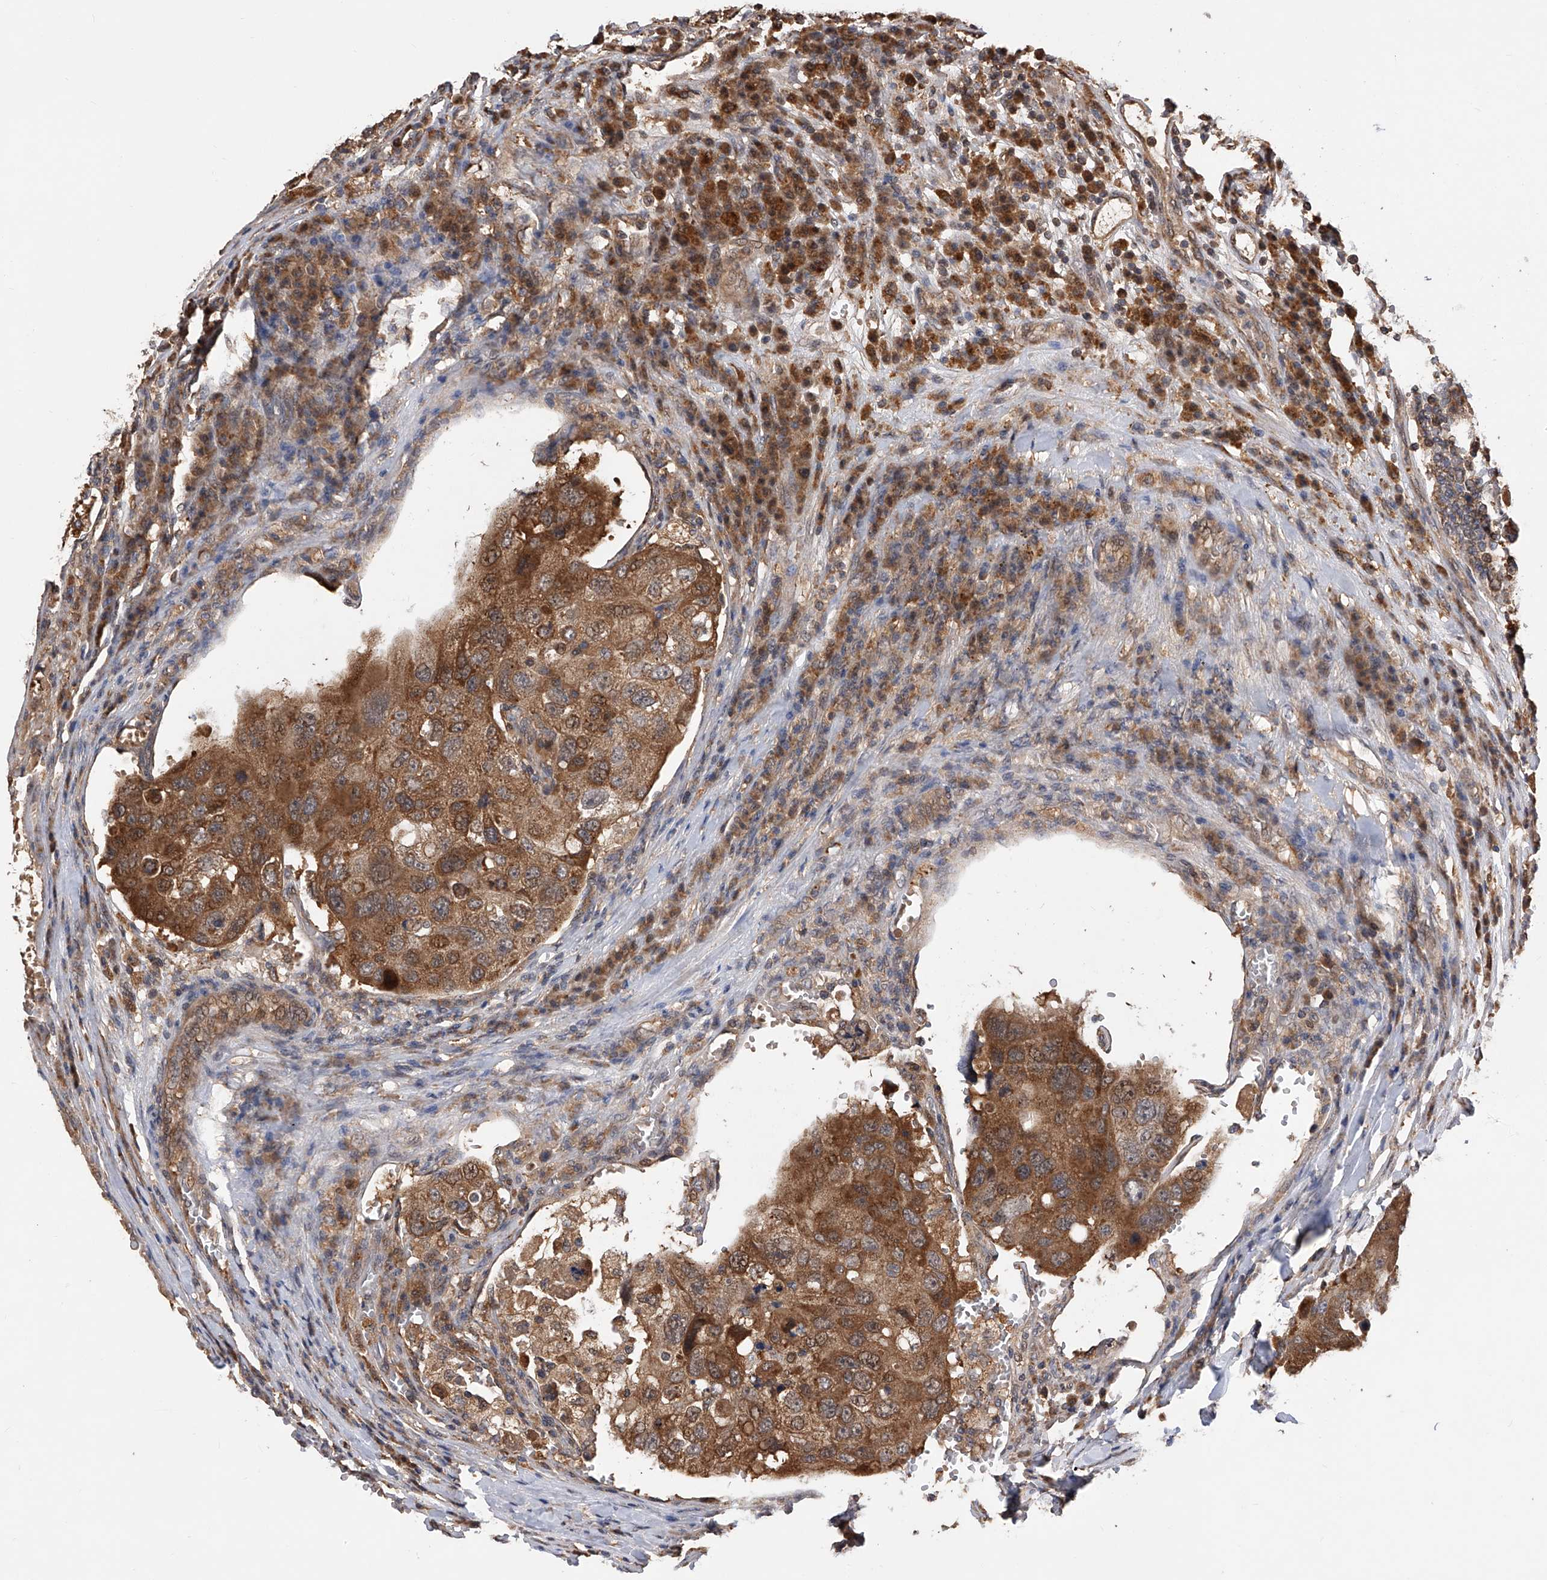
{"staining": {"intensity": "moderate", "quantity": ">75%", "location": "cytoplasmic/membranous"}, "tissue": "urothelial cancer", "cell_type": "Tumor cells", "image_type": "cancer", "snomed": [{"axis": "morphology", "description": "Urothelial carcinoma, High grade"}, {"axis": "topography", "description": "Lymph node"}, {"axis": "topography", "description": "Urinary bladder"}], "caption": "Urothelial carcinoma (high-grade) stained for a protein reveals moderate cytoplasmic/membranous positivity in tumor cells.", "gene": "GMDS", "patient": {"sex": "male", "age": 51}}